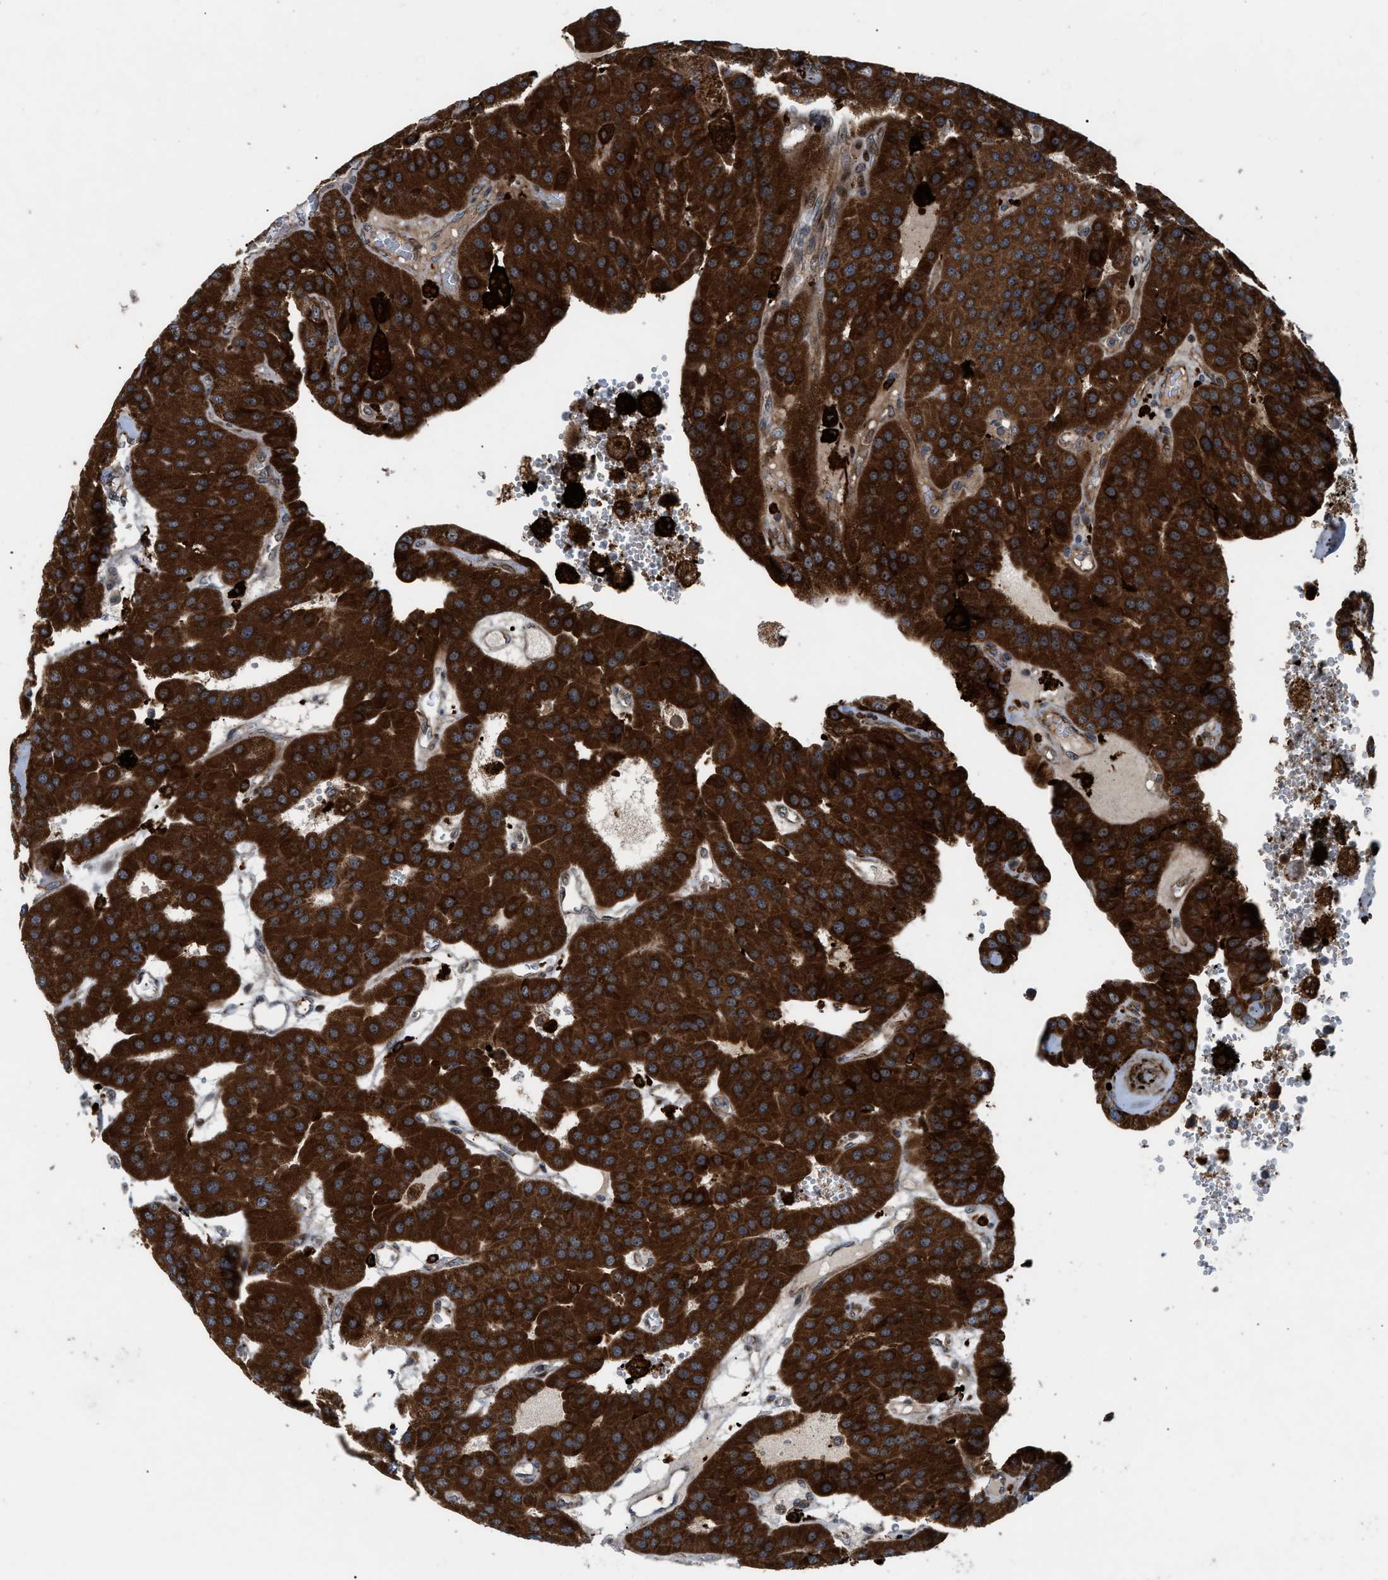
{"staining": {"intensity": "strong", "quantity": ">75%", "location": "cytoplasmic/membranous"}, "tissue": "parathyroid gland", "cell_type": "Glandular cells", "image_type": "normal", "snomed": [{"axis": "morphology", "description": "Normal tissue, NOS"}, {"axis": "morphology", "description": "Adenoma, NOS"}, {"axis": "topography", "description": "Parathyroid gland"}], "caption": "DAB immunohistochemical staining of benign parathyroid gland reveals strong cytoplasmic/membranous protein staining in about >75% of glandular cells. The staining is performed using DAB brown chromogen to label protein expression. The nuclei are counter-stained blue using hematoxylin.", "gene": "AP3M2", "patient": {"sex": "female", "age": 86}}